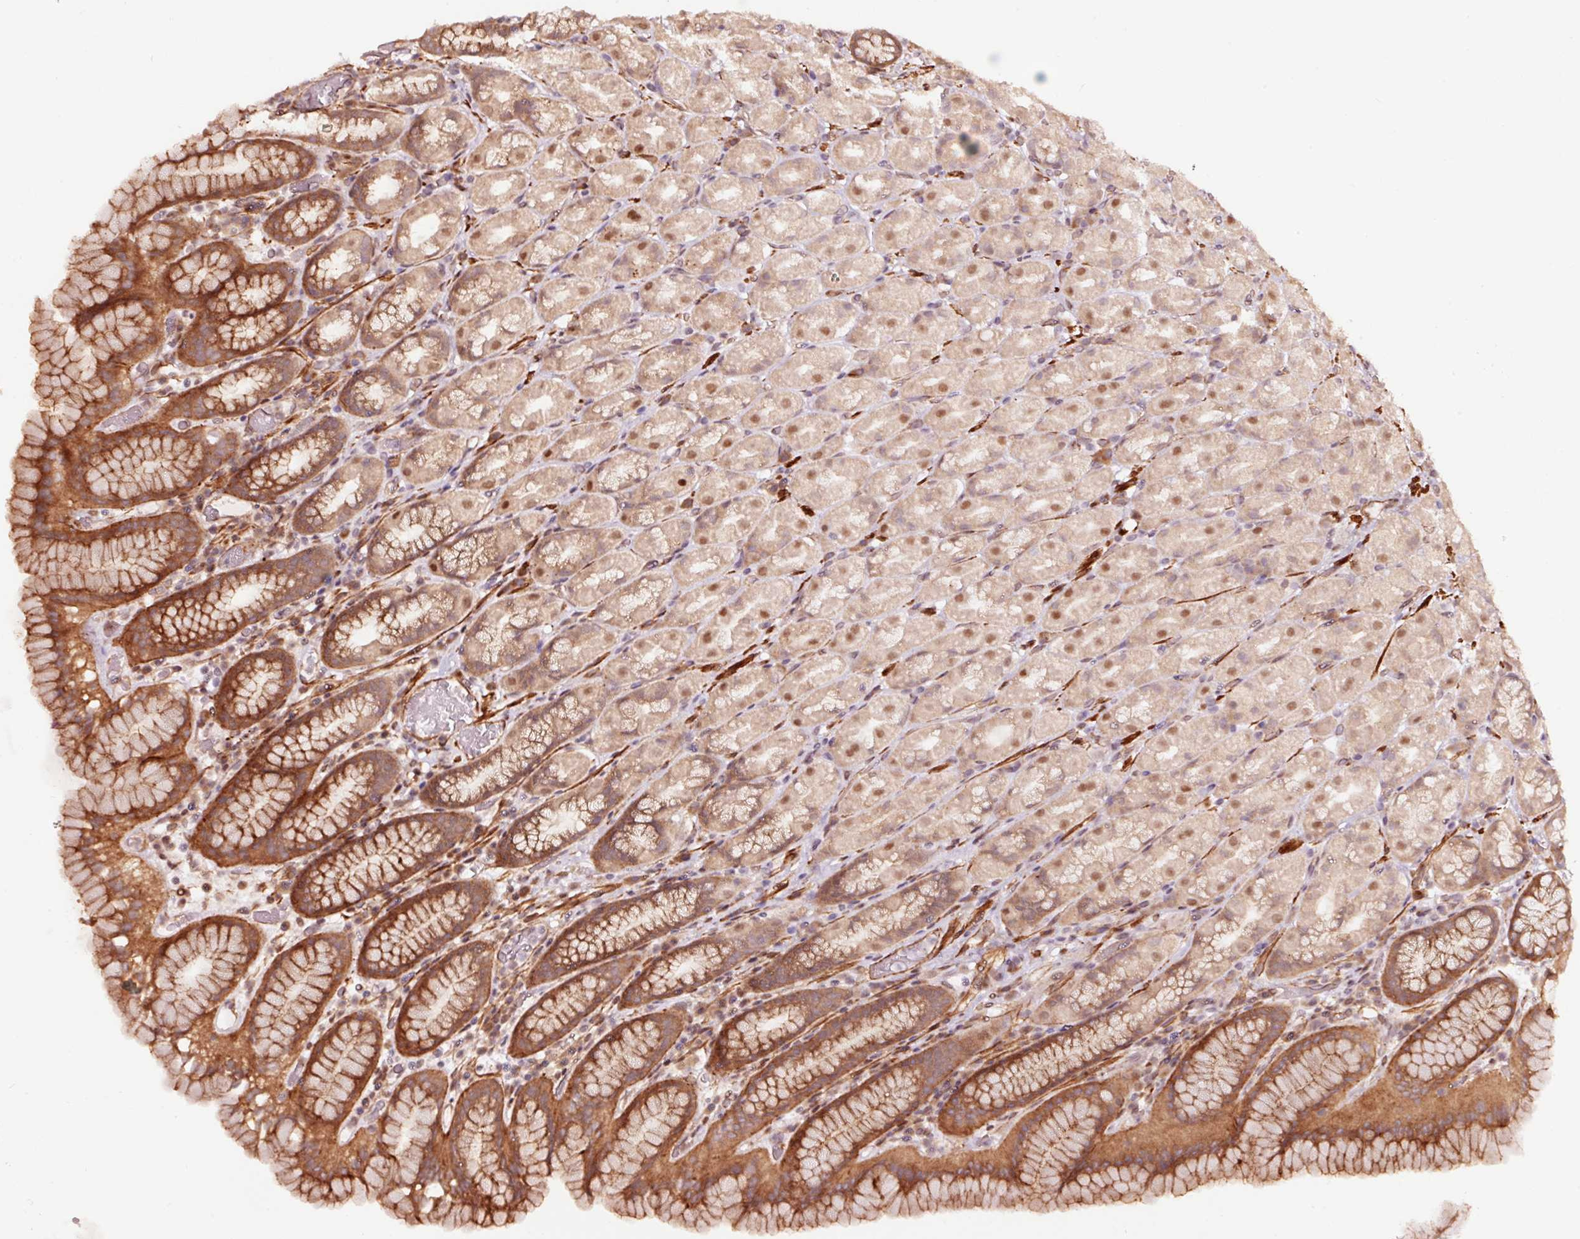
{"staining": {"intensity": "strong", "quantity": "<25%", "location": "cytoplasmic/membranous,nuclear"}, "tissue": "stomach", "cell_type": "Glandular cells", "image_type": "normal", "snomed": [{"axis": "morphology", "description": "Normal tissue, NOS"}, {"axis": "topography", "description": "Stomach, upper"}, {"axis": "topography", "description": "Stomach"}], "caption": "Stomach was stained to show a protein in brown. There is medium levels of strong cytoplasmic/membranous,nuclear expression in about <25% of glandular cells. (brown staining indicates protein expression, while blue staining denotes nuclei).", "gene": "TPM1", "patient": {"sex": "male", "age": 68}}